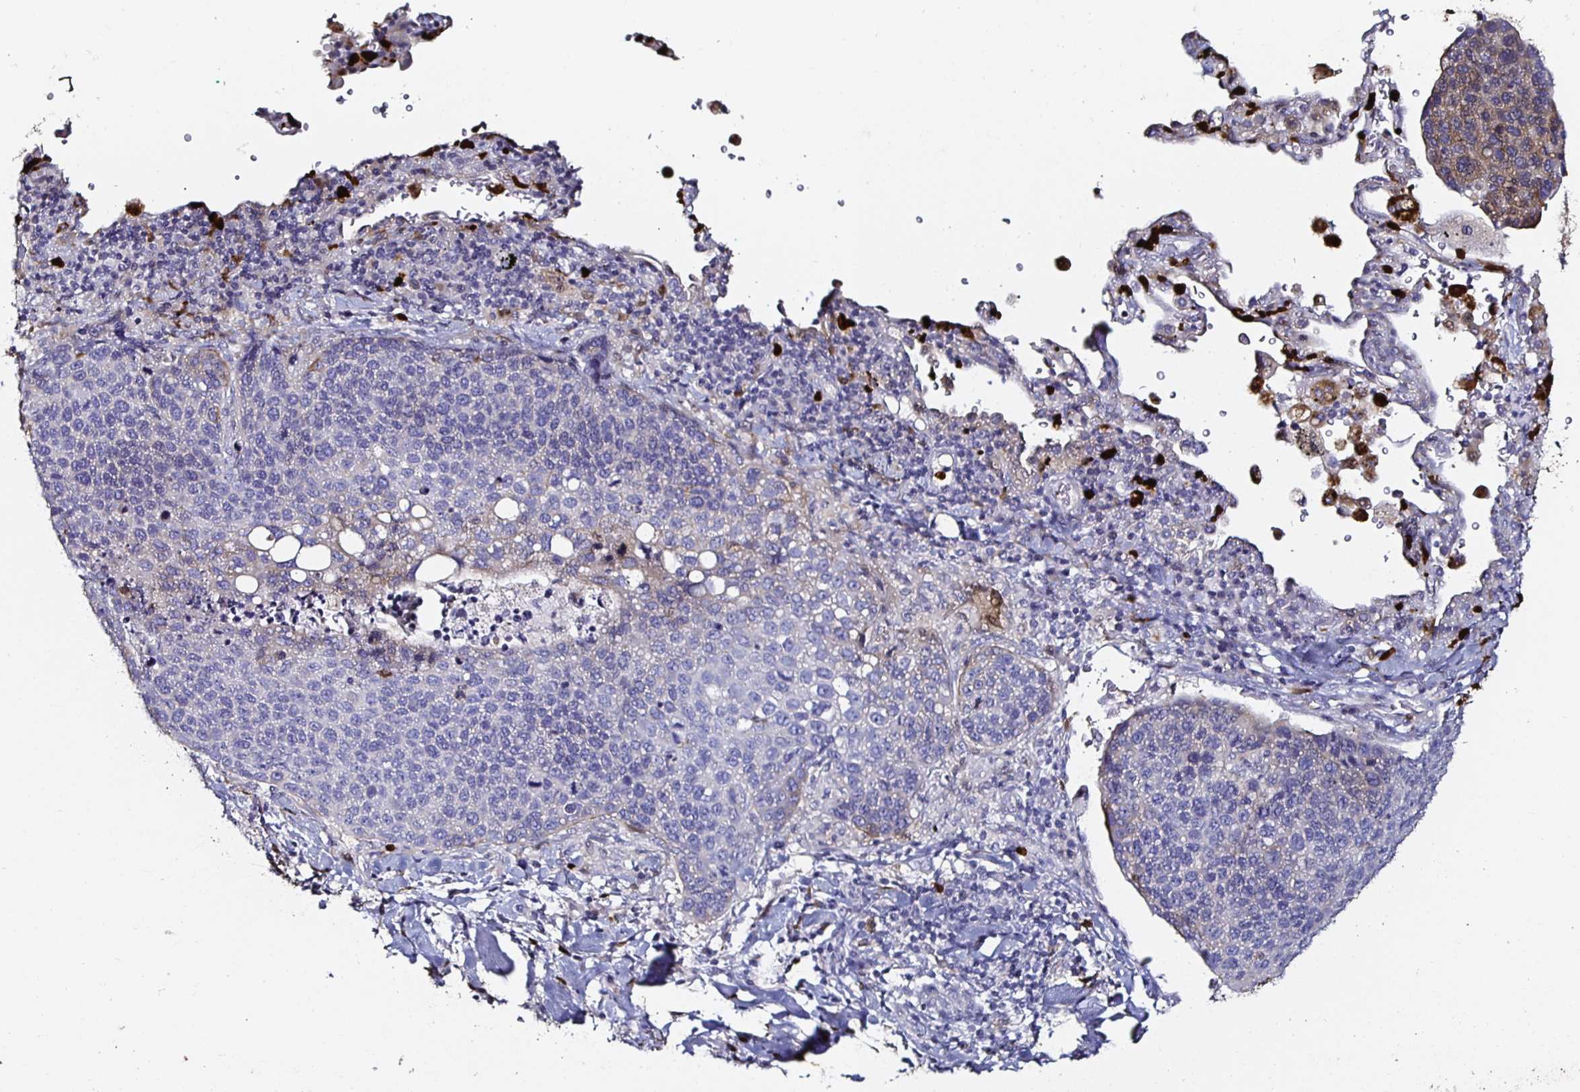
{"staining": {"intensity": "negative", "quantity": "none", "location": "none"}, "tissue": "lung cancer", "cell_type": "Tumor cells", "image_type": "cancer", "snomed": [{"axis": "morphology", "description": "Squamous cell carcinoma, NOS"}, {"axis": "topography", "description": "Lymph node"}, {"axis": "topography", "description": "Lung"}], "caption": "Tumor cells show no significant positivity in squamous cell carcinoma (lung).", "gene": "TLR4", "patient": {"sex": "male", "age": 61}}